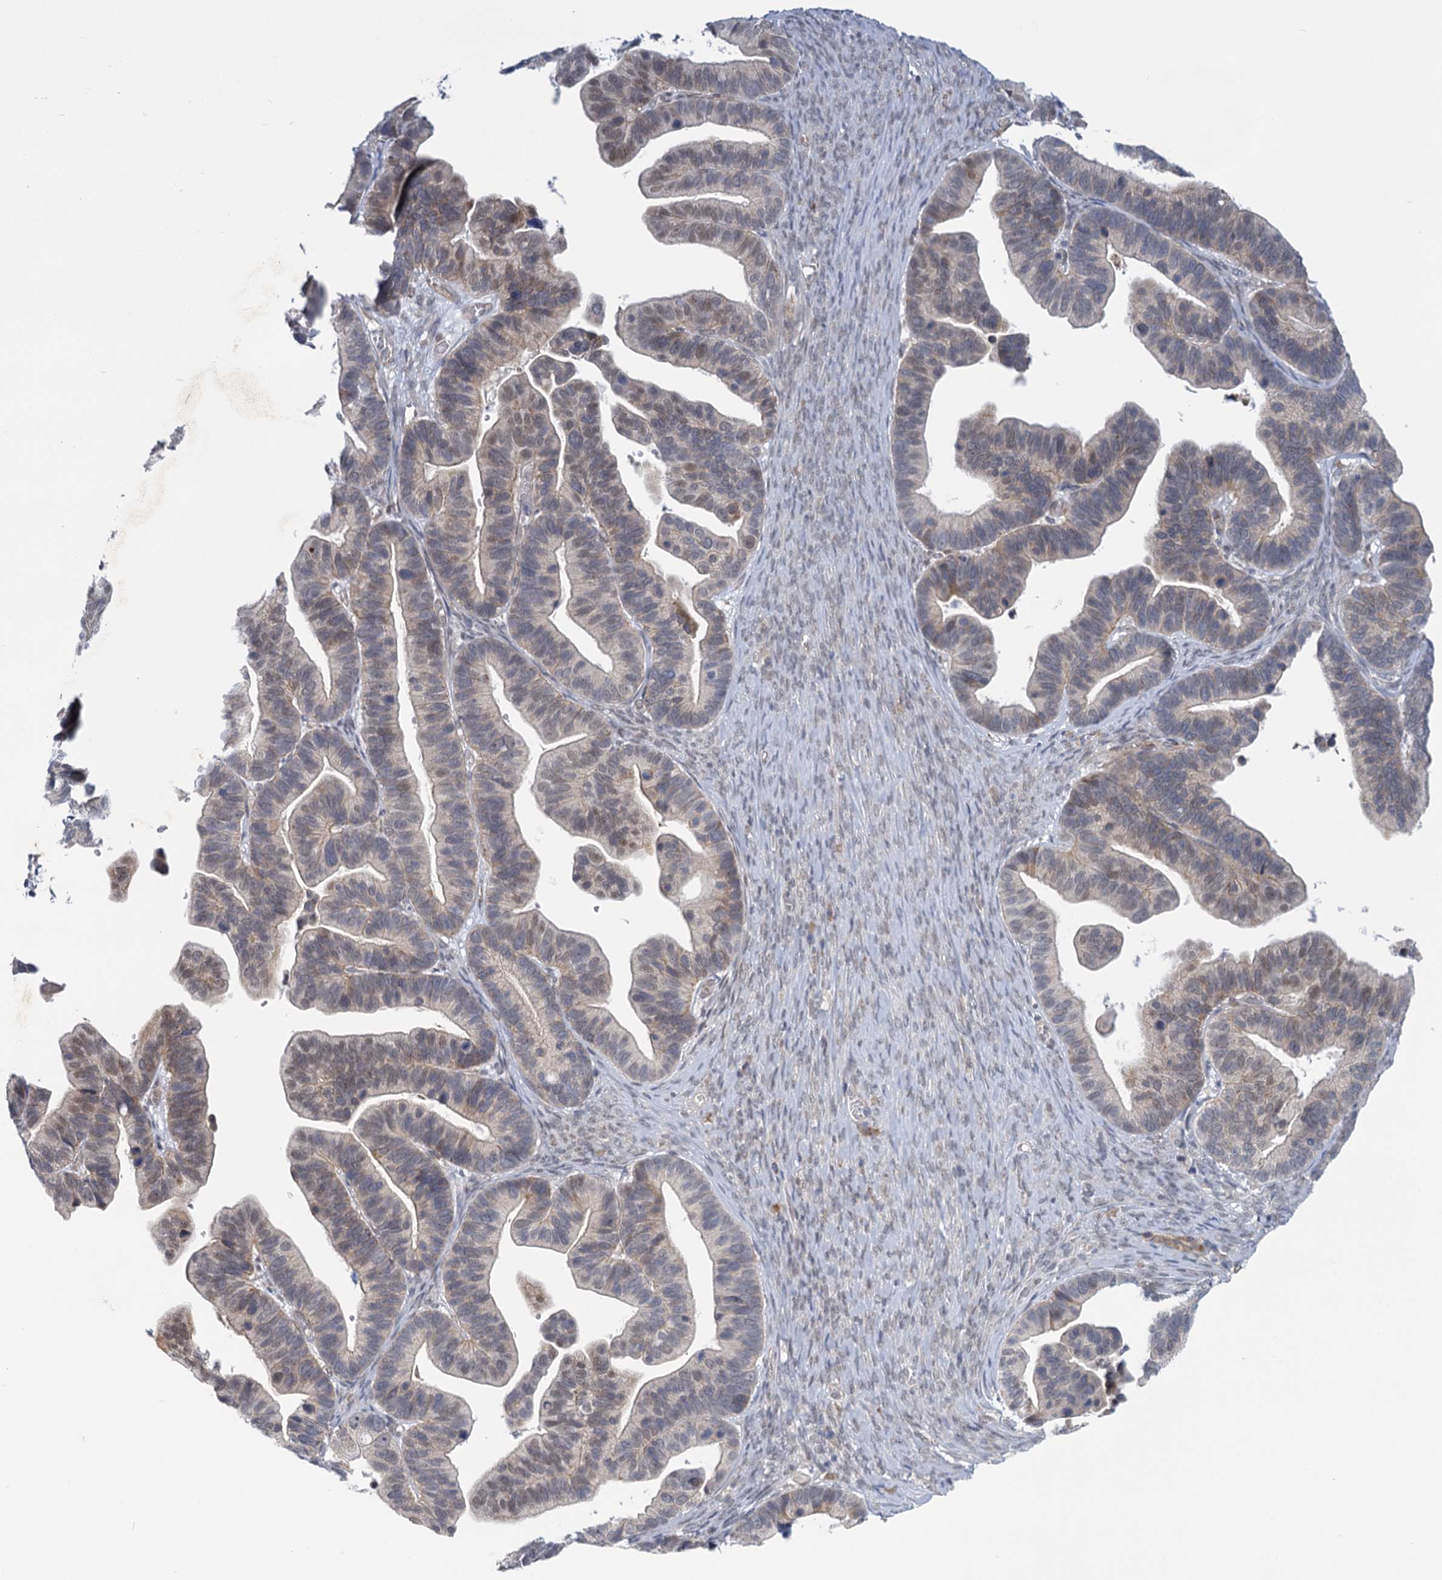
{"staining": {"intensity": "weak", "quantity": "25%-75%", "location": "cytoplasmic/membranous,nuclear"}, "tissue": "ovarian cancer", "cell_type": "Tumor cells", "image_type": "cancer", "snomed": [{"axis": "morphology", "description": "Cystadenocarcinoma, serous, NOS"}, {"axis": "topography", "description": "Ovary"}], "caption": "Brown immunohistochemical staining in serous cystadenocarcinoma (ovarian) exhibits weak cytoplasmic/membranous and nuclear positivity in about 25%-75% of tumor cells.", "gene": "MBLAC2", "patient": {"sex": "female", "age": 56}}